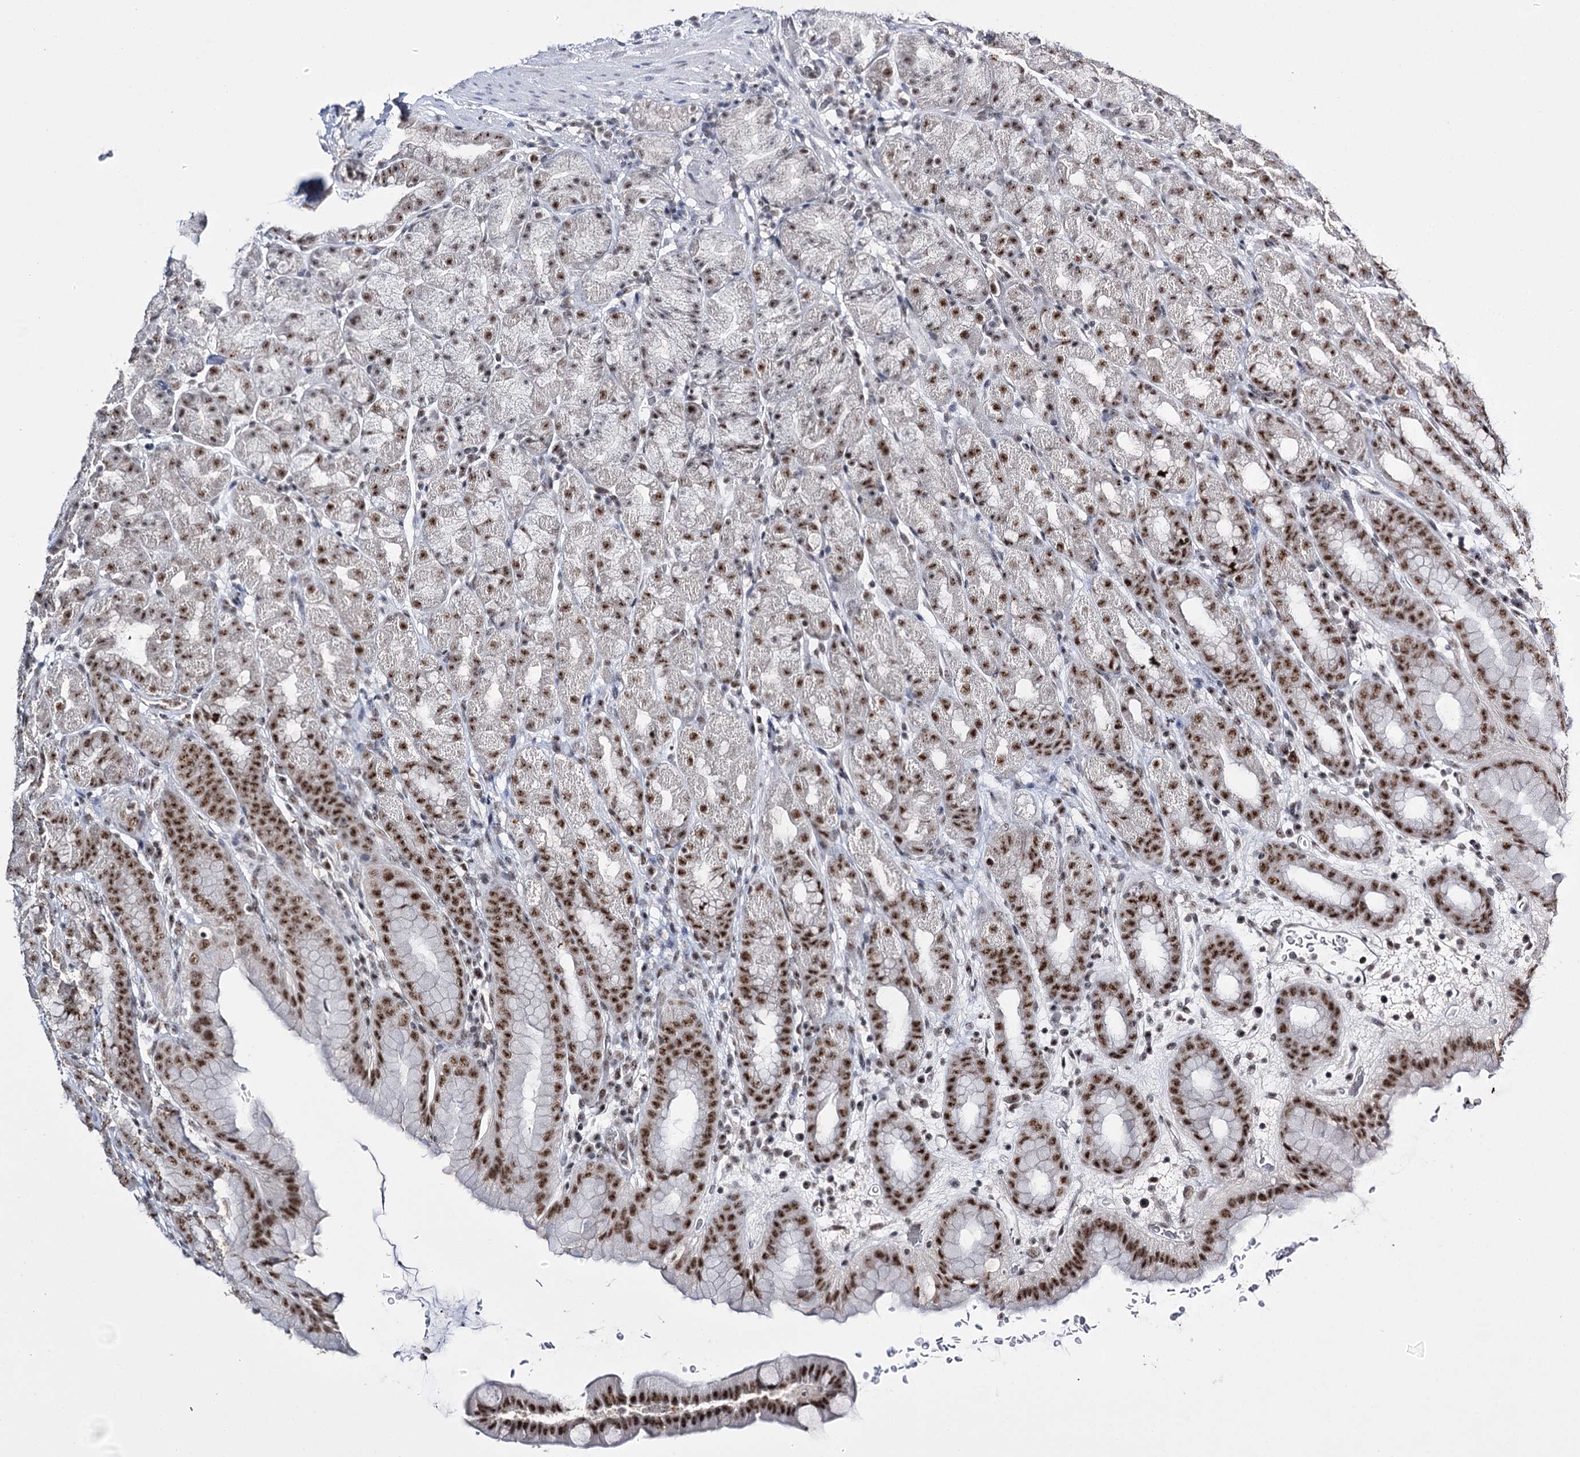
{"staining": {"intensity": "strong", "quantity": "25%-75%", "location": "nuclear"}, "tissue": "stomach", "cell_type": "Glandular cells", "image_type": "normal", "snomed": [{"axis": "morphology", "description": "Normal tissue, NOS"}, {"axis": "topography", "description": "Stomach, upper"}], "caption": "Immunohistochemistry (IHC) of unremarkable human stomach displays high levels of strong nuclear positivity in approximately 25%-75% of glandular cells. (DAB (3,3'-diaminobenzidine) IHC, brown staining for protein, blue staining for nuclei).", "gene": "PRPF40A", "patient": {"sex": "male", "age": 68}}